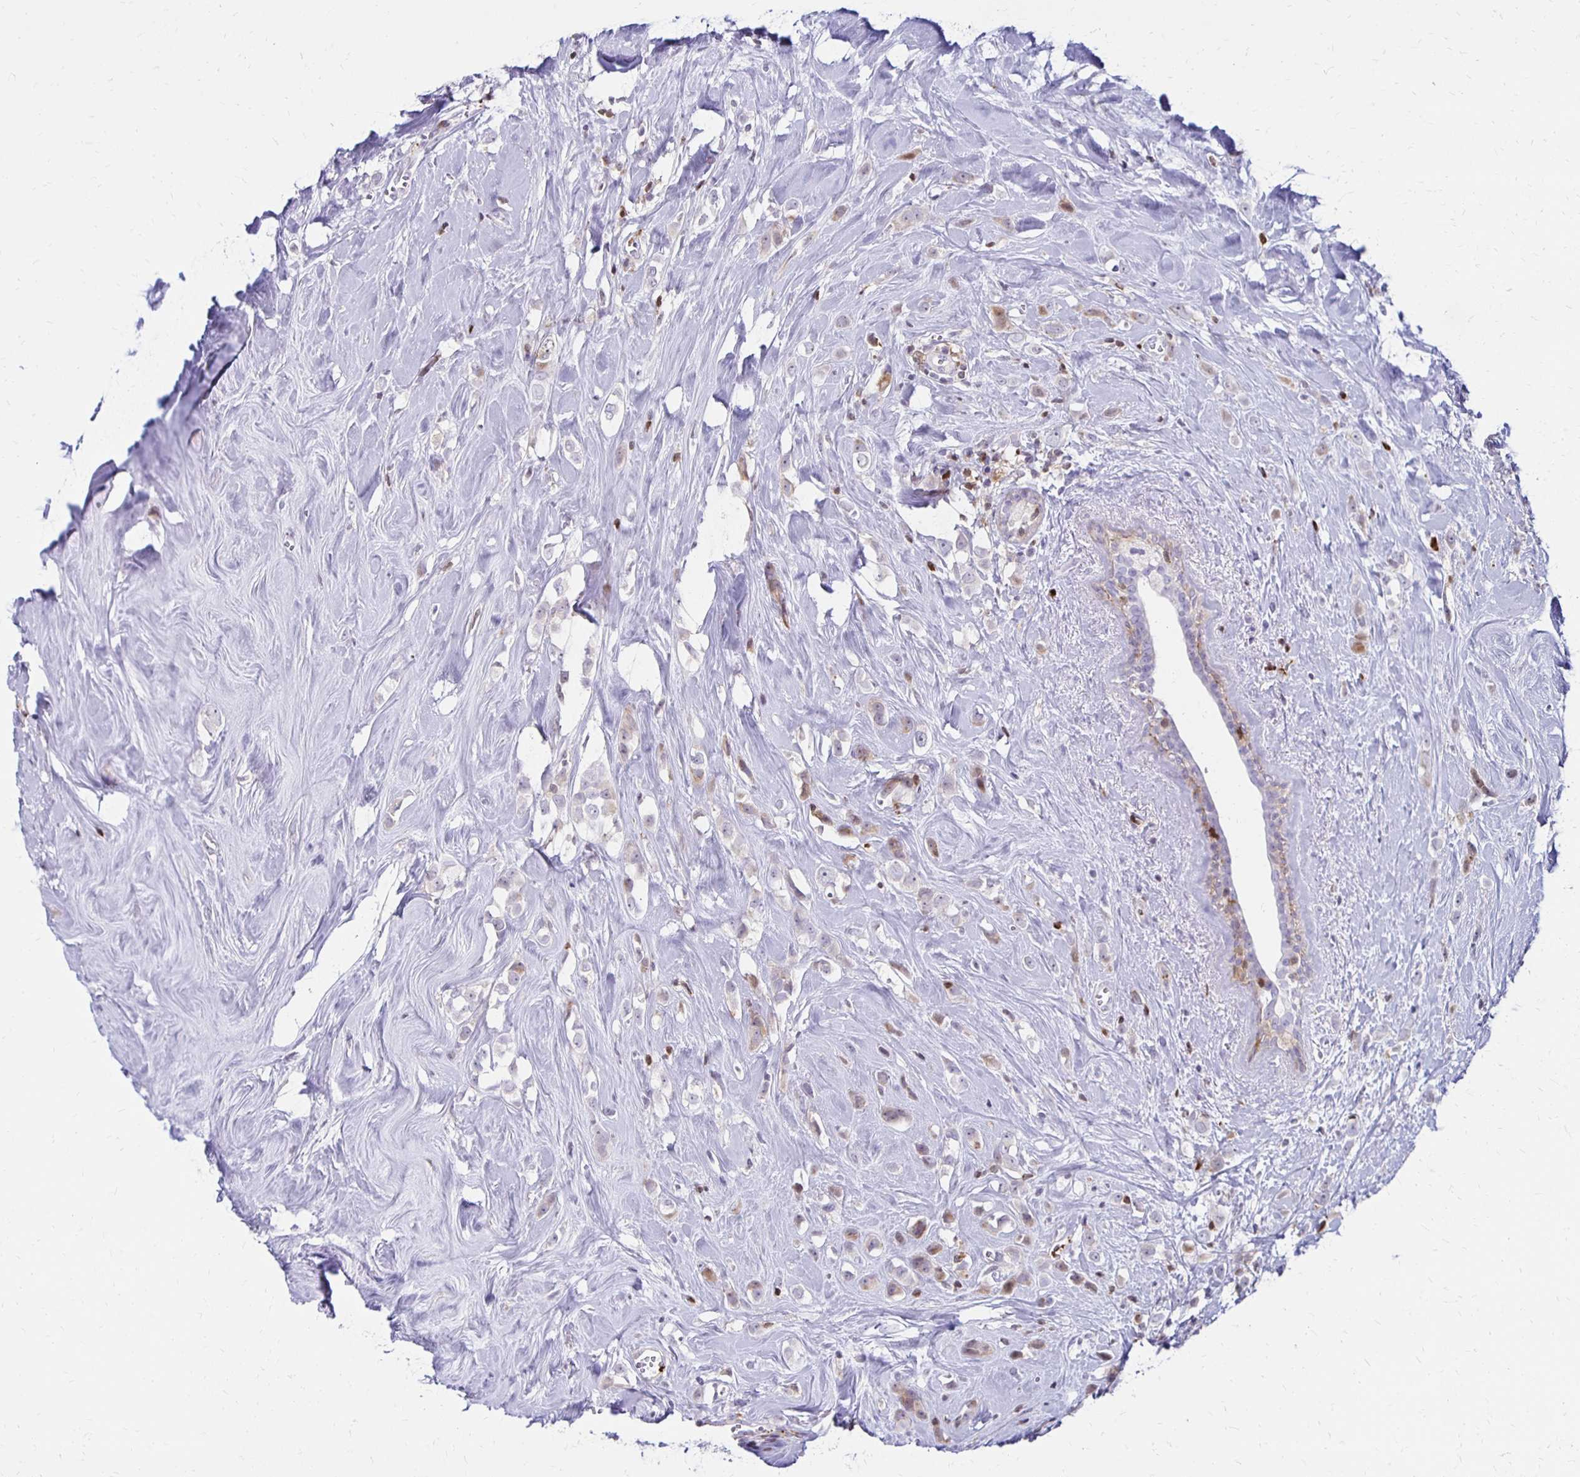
{"staining": {"intensity": "negative", "quantity": "none", "location": "none"}, "tissue": "breast cancer", "cell_type": "Tumor cells", "image_type": "cancer", "snomed": [{"axis": "morphology", "description": "Duct carcinoma"}, {"axis": "topography", "description": "Breast"}], "caption": "Tumor cells show no significant expression in breast cancer (invasive ductal carcinoma).", "gene": "CCL21", "patient": {"sex": "female", "age": 80}}